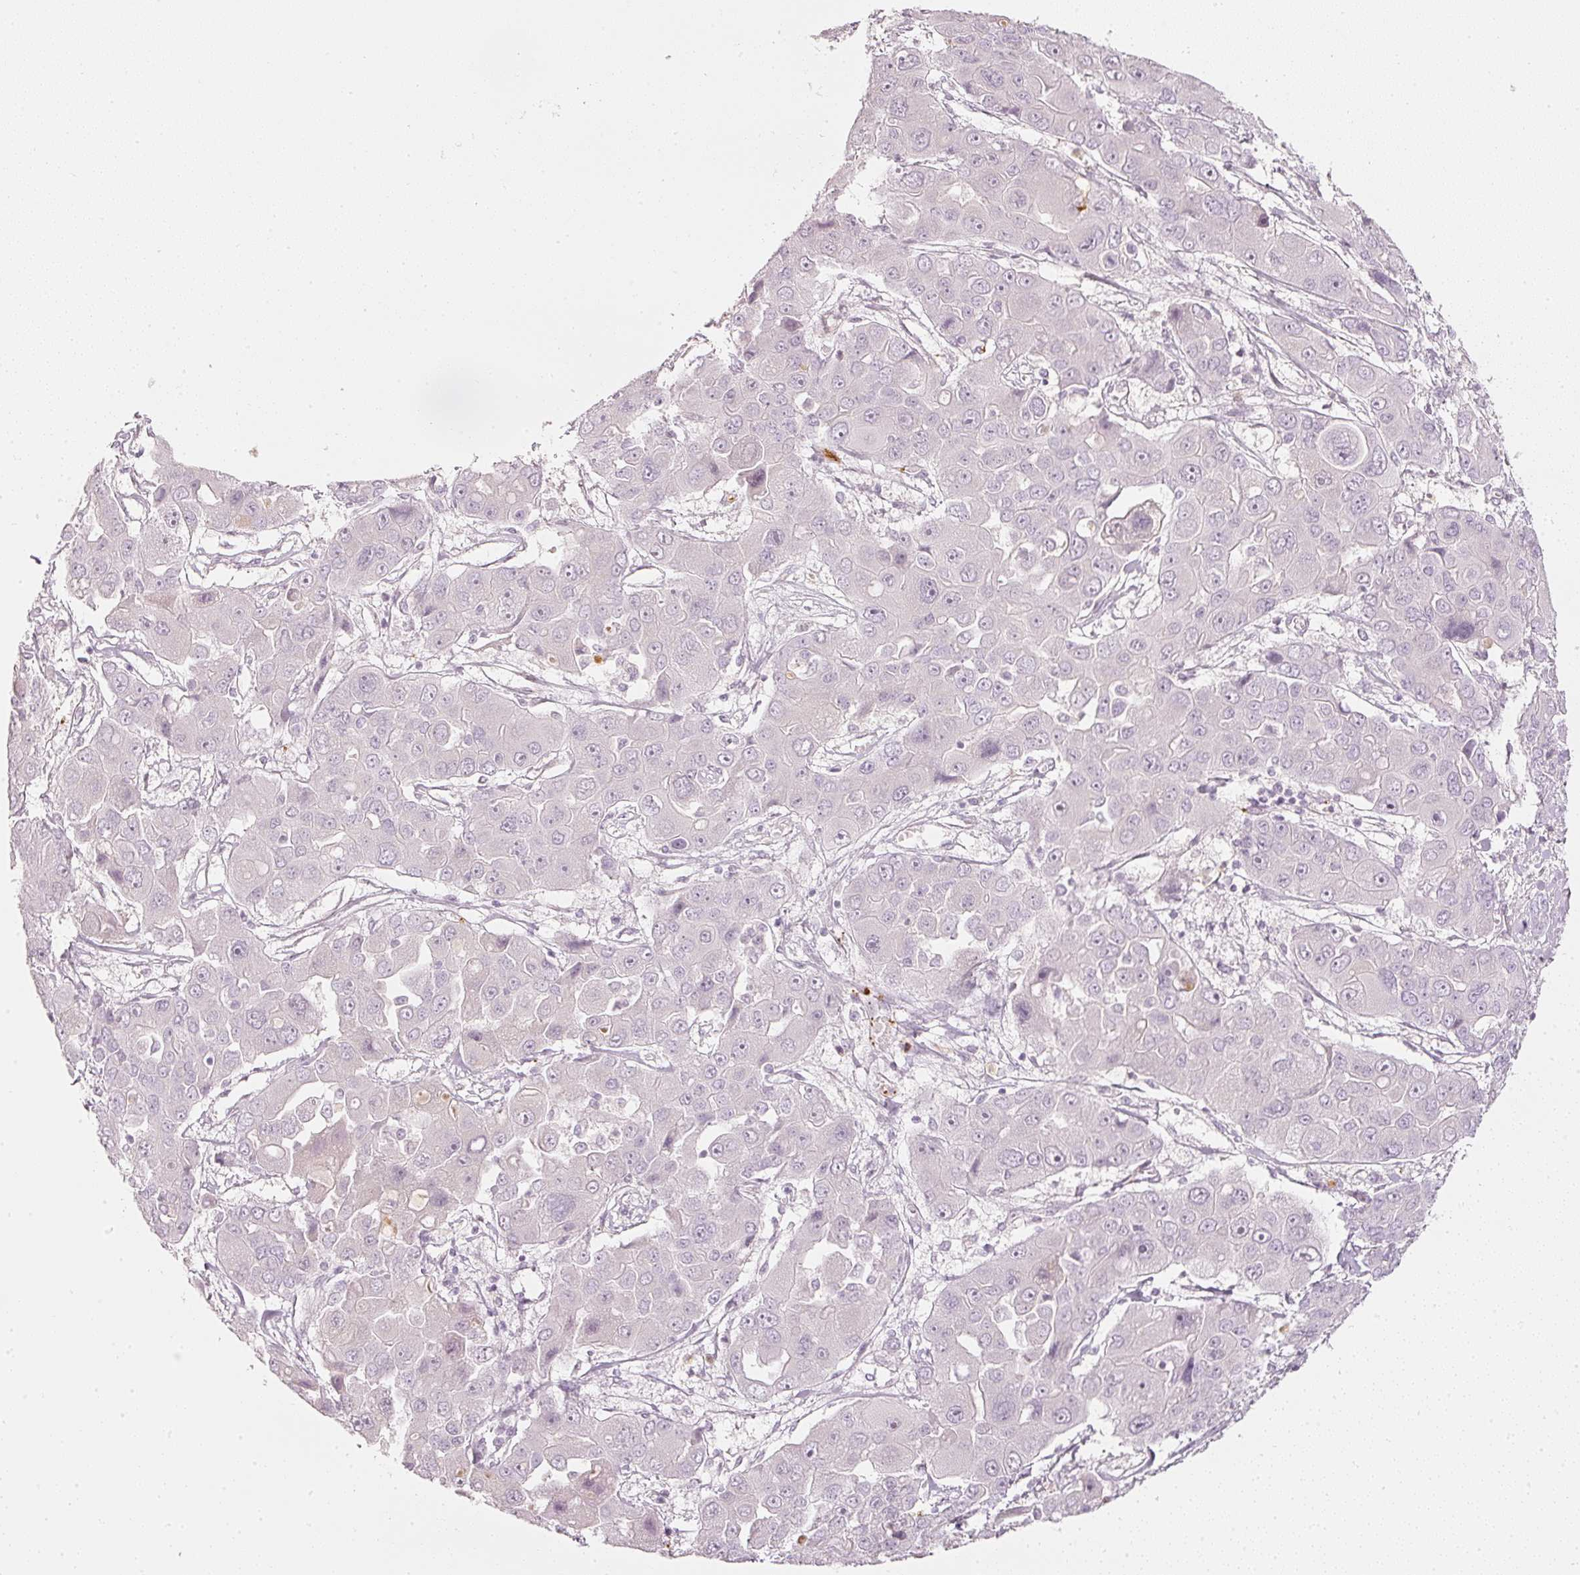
{"staining": {"intensity": "negative", "quantity": "none", "location": "none"}, "tissue": "liver cancer", "cell_type": "Tumor cells", "image_type": "cancer", "snomed": [{"axis": "morphology", "description": "Cholangiocarcinoma"}, {"axis": "topography", "description": "Liver"}], "caption": "This is a histopathology image of IHC staining of cholangiocarcinoma (liver), which shows no positivity in tumor cells. (Brightfield microscopy of DAB (3,3'-diaminobenzidine) immunohistochemistry (IHC) at high magnification).", "gene": "LECT2", "patient": {"sex": "male", "age": 67}}